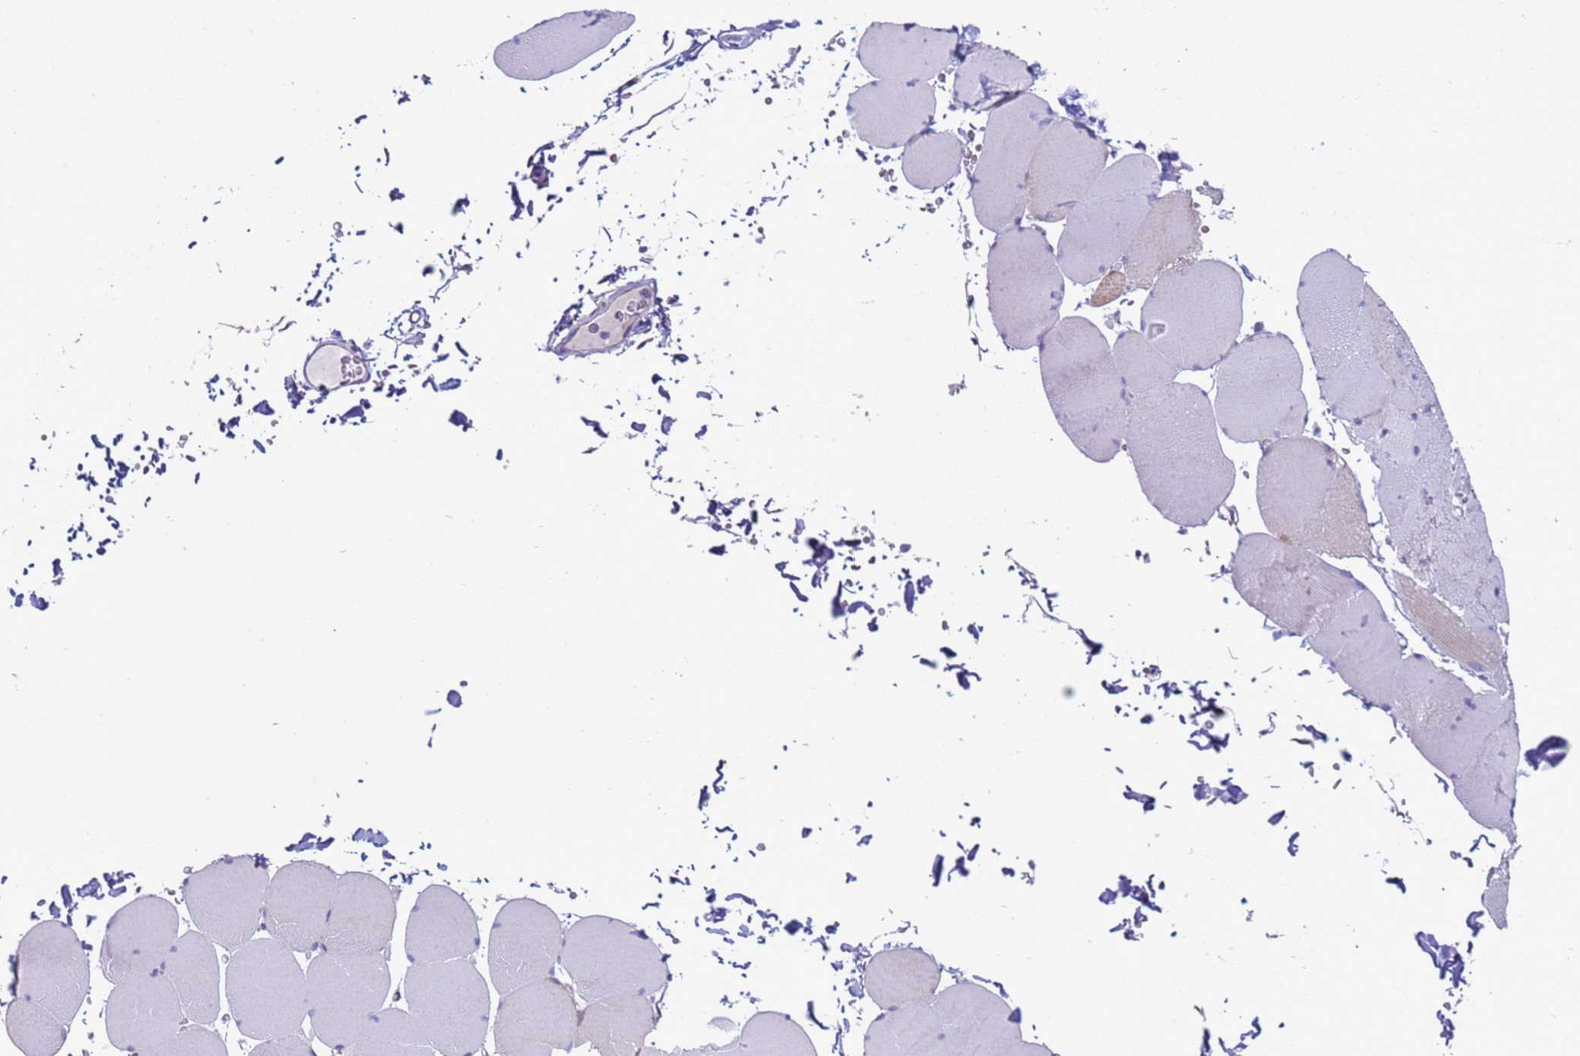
{"staining": {"intensity": "weak", "quantity": "<25%", "location": "cytoplasmic/membranous"}, "tissue": "skeletal muscle", "cell_type": "Myocytes", "image_type": "normal", "snomed": [{"axis": "morphology", "description": "Normal tissue, NOS"}, {"axis": "topography", "description": "Skeletal muscle"}, {"axis": "topography", "description": "Head-Neck"}], "caption": "An immunohistochemistry photomicrograph of normal skeletal muscle is shown. There is no staining in myocytes of skeletal muscle.", "gene": "ABHD17B", "patient": {"sex": "male", "age": 66}}